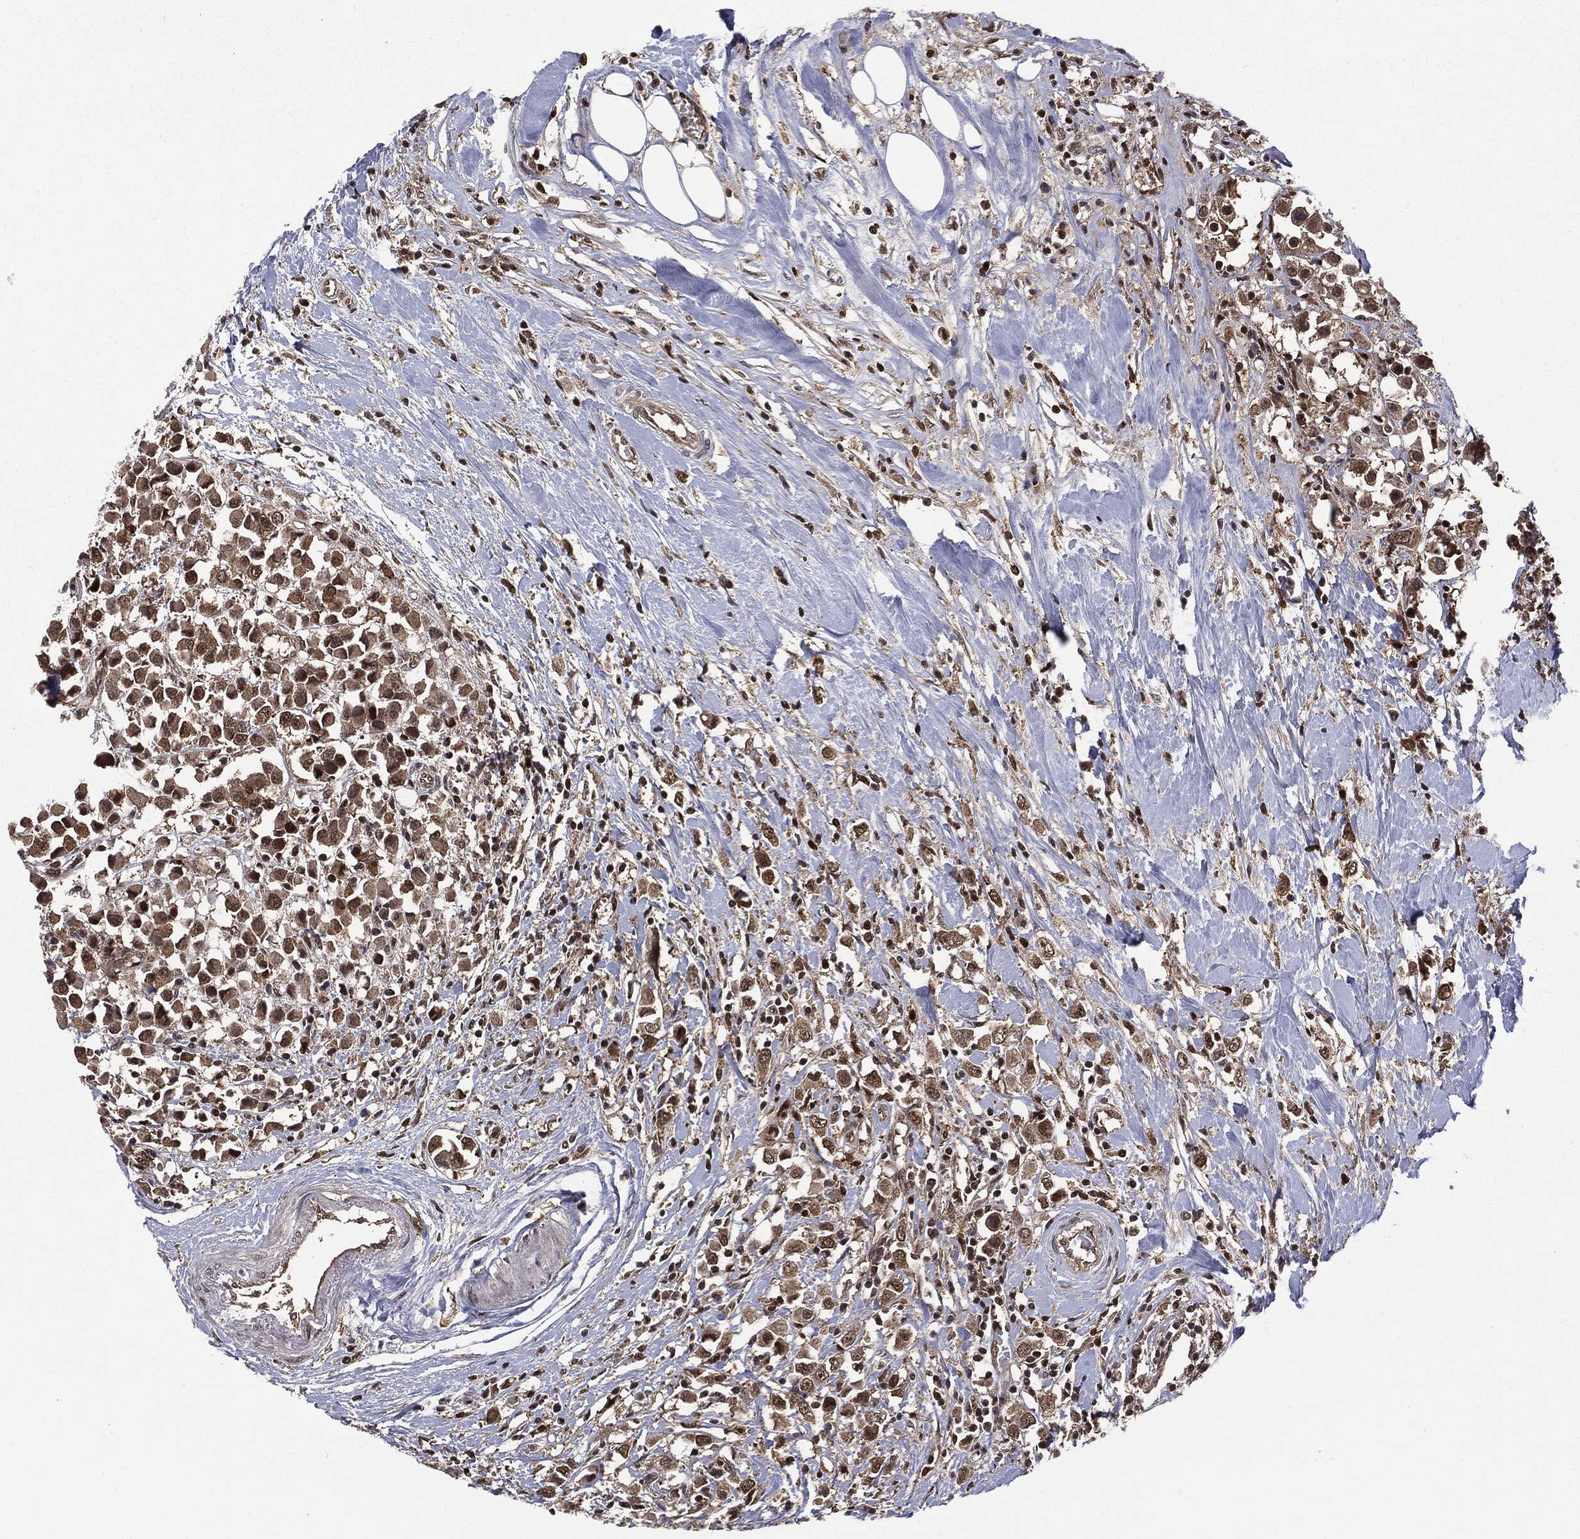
{"staining": {"intensity": "weak", "quantity": ">75%", "location": "cytoplasmic/membranous,nuclear"}, "tissue": "breast cancer", "cell_type": "Tumor cells", "image_type": "cancer", "snomed": [{"axis": "morphology", "description": "Duct carcinoma"}, {"axis": "topography", "description": "Breast"}], "caption": "A high-resolution image shows immunohistochemistry staining of breast cancer (infiltrating ductal carcinoma), which shows weak cytoplasmic/membranous and nuclear positivity in approximately >75% of tumor cells.", "gene": "PTPA", "patient": {"sex": "female", "age": 61}}